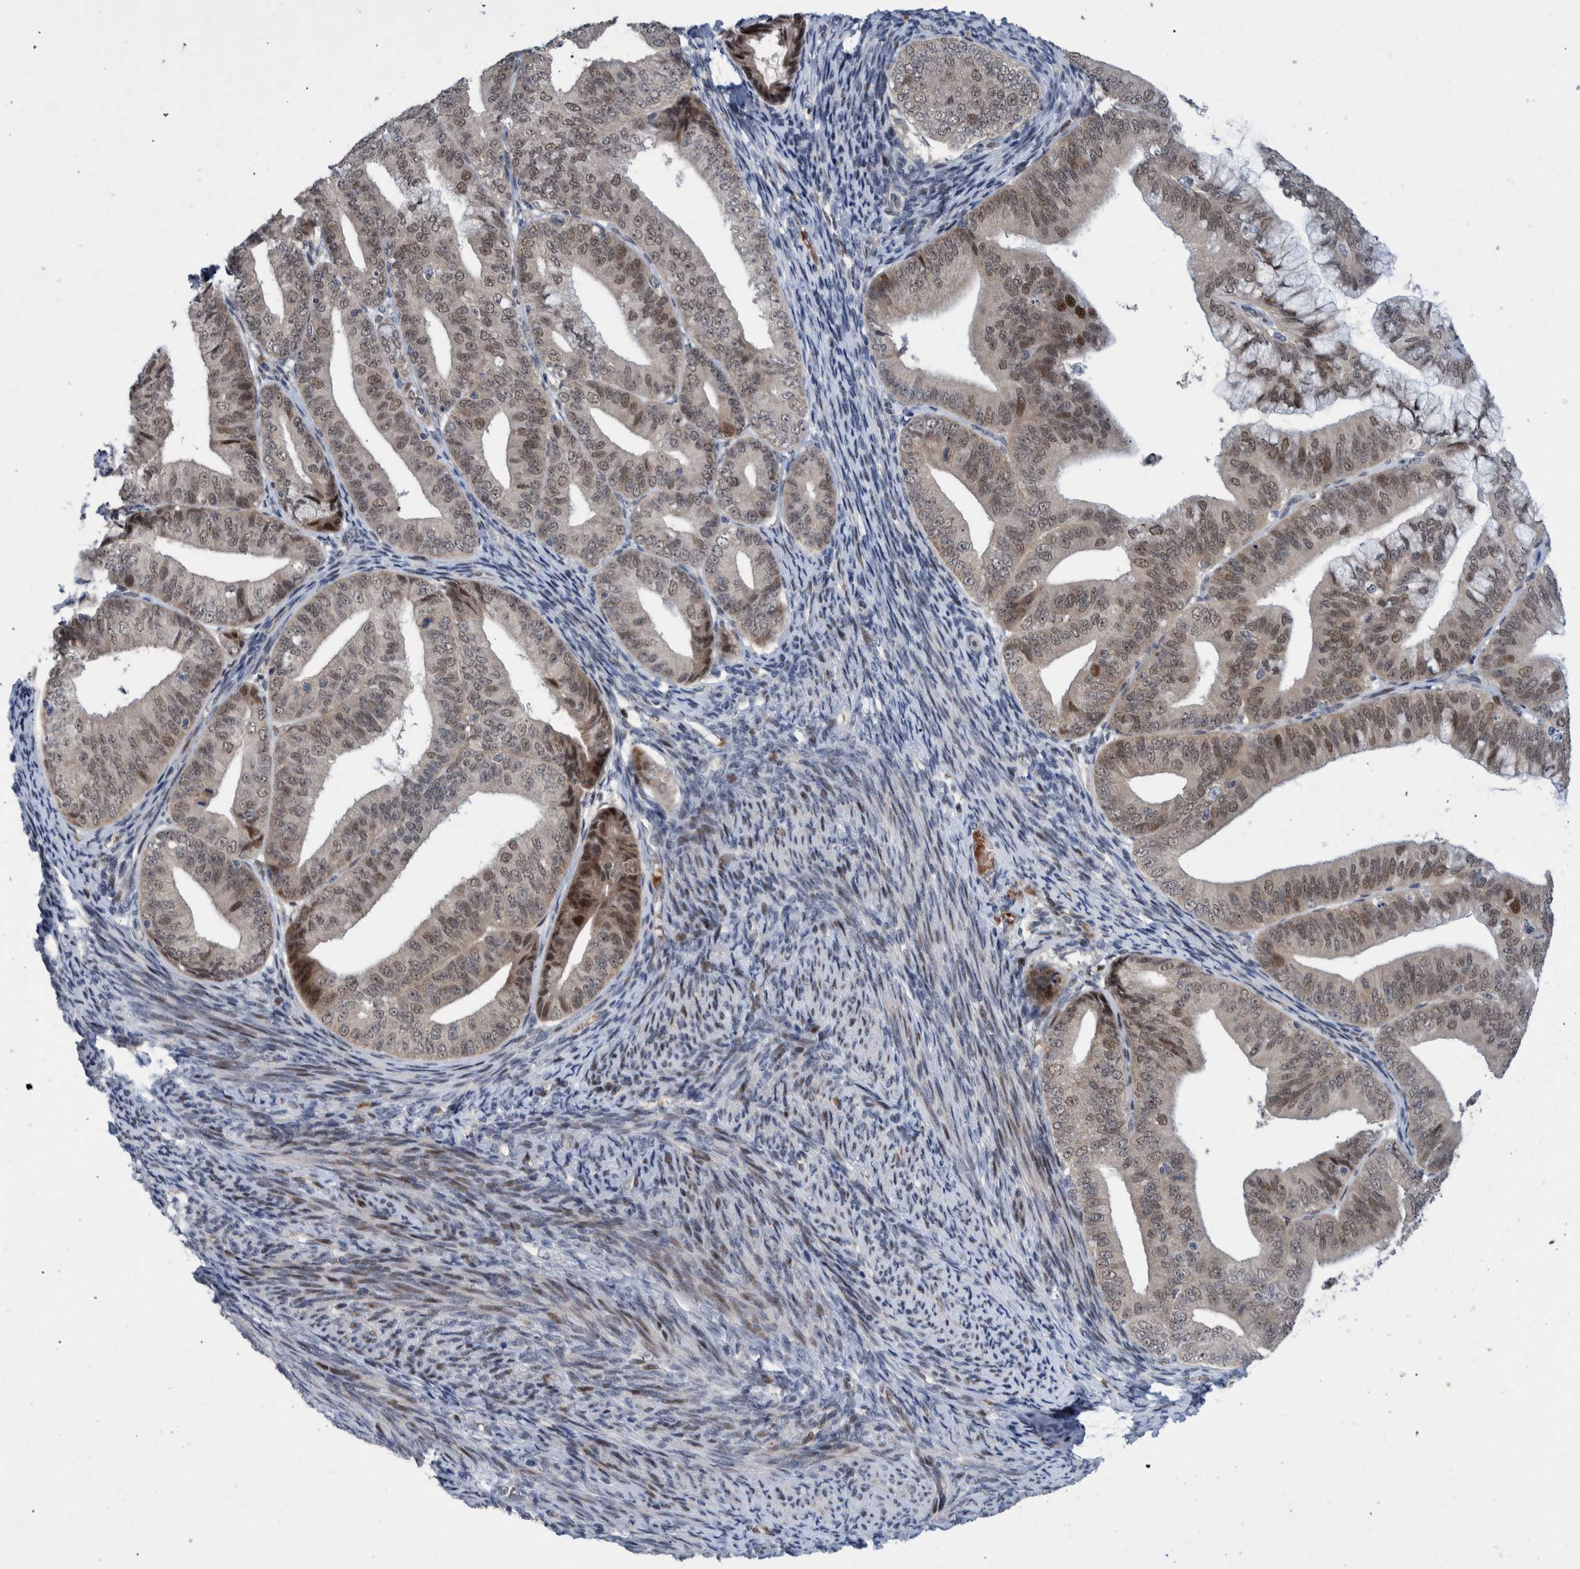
{"staining": {"intensity": "moderate", "quantity": "25%-75%", "location": "cytoplasmic/membranous,nuclear"}, "tissue": "endometrial cancer", "cell_type": "Tumor cells", "image_type": "cancer", "snomed": [{"axis": "morphology", "description": "Adenocarcinoma, NOS"}, {"axis": "topography", "description": "Endometrium"}], "caption": "Protein expression analysis of human endometrial cancer reveals moderate cytoplasmic/membranous and nuclear staining in approximately 25%-75% of tumor cells.", "gene": "ESRP1", "patient": {"sex": "female", "age": 63}}